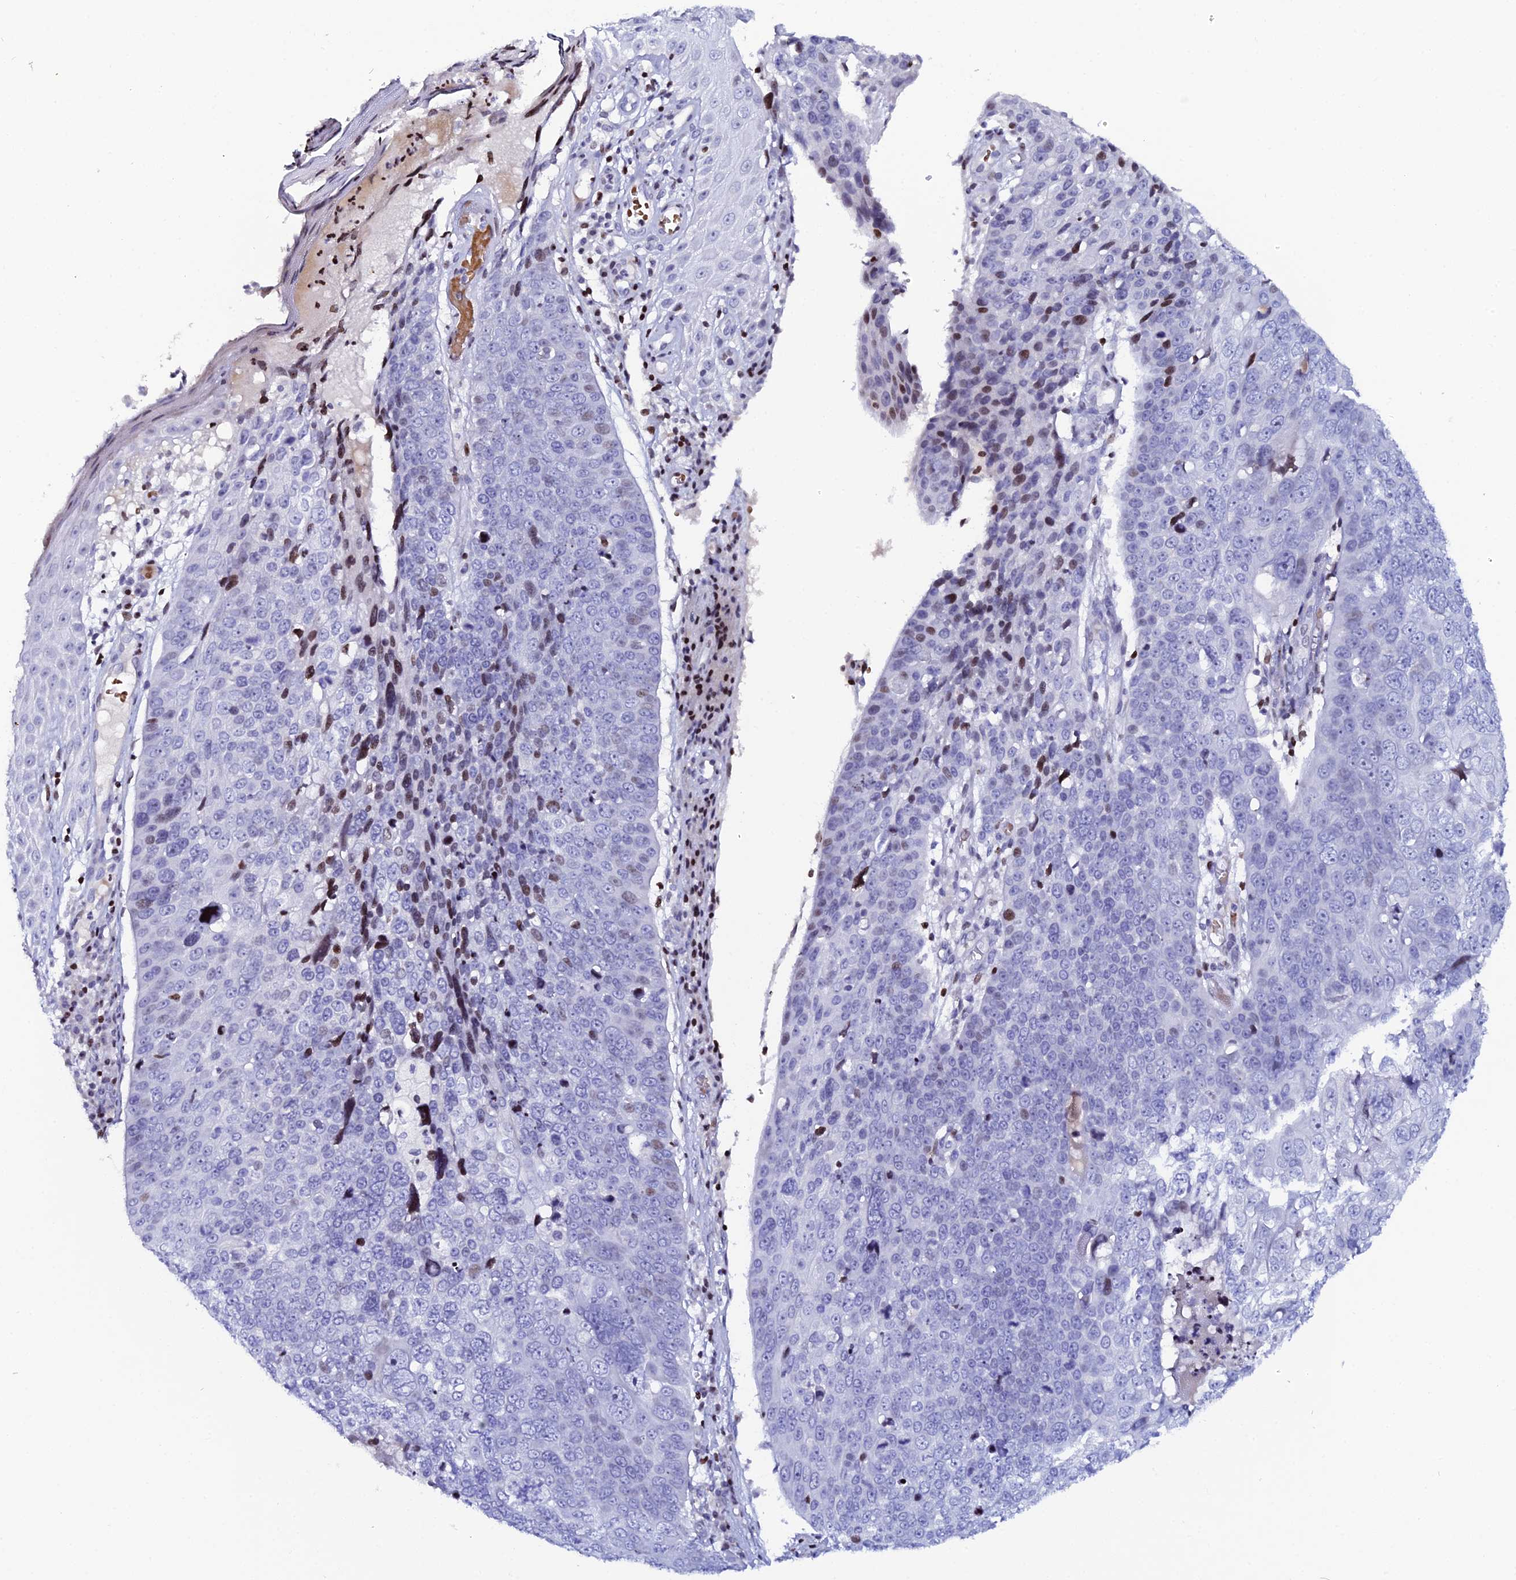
{"staining": {"intensity": "weak", "quantity": "<25%", "location": "nuclear"}, "tissue": "skin cancer", "cell_type": "Tumor cells", "image_type": "cancer", "snomed": [{"axis": "morphology", "description": "Squamous cell carcinoma, NOS"}, {"axis": "topography", "description": "Skin"}], "caption": "Immunohistochemical staining of squamous cell carcinoma (skin) shows no significant positivity in tumor cells. (DAB immunohistochemistry (IHC) with hematoxylin counter stain).", "gene": "MYNN", "patient": {"sex": "male", "age": 71}}